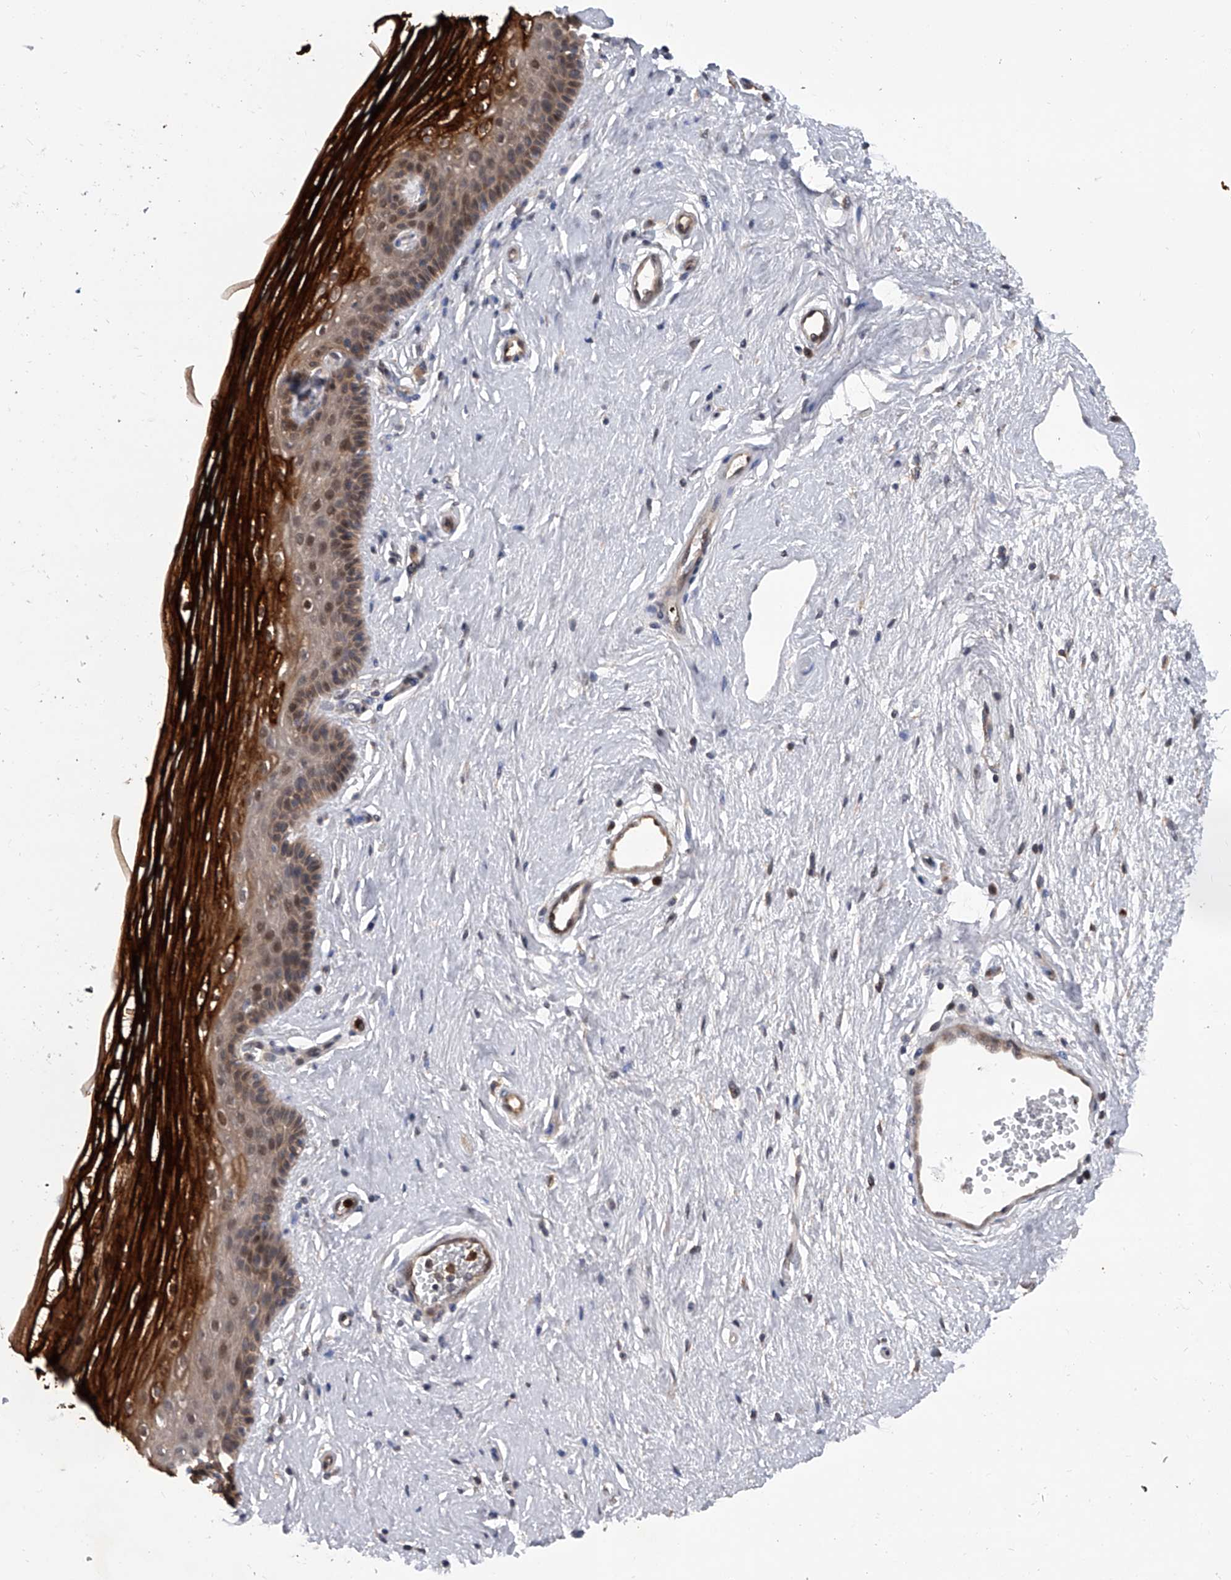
{"staining": {"intensity": "strong", "quantity": "25%-75%", "location": "cytoplasmic/membranous"}, "tissue": "vagina", "cell_type": "Squamous epithelial cells", "image_type": "normal", "snomed": [{"axis": "morphology", "description": "Normal tissue, NOS"}, {"axis": "topography", "description": "Vagina"}], "caption": "This is a histology image of immunohistochemistry (IHC) staining of normal vagina, which shows strong positivity in the cytoplasmic/membranous of squamous epithelial cells.", "gene": "BHLHE23", "patient": {"sex": "female", "age": 46}}